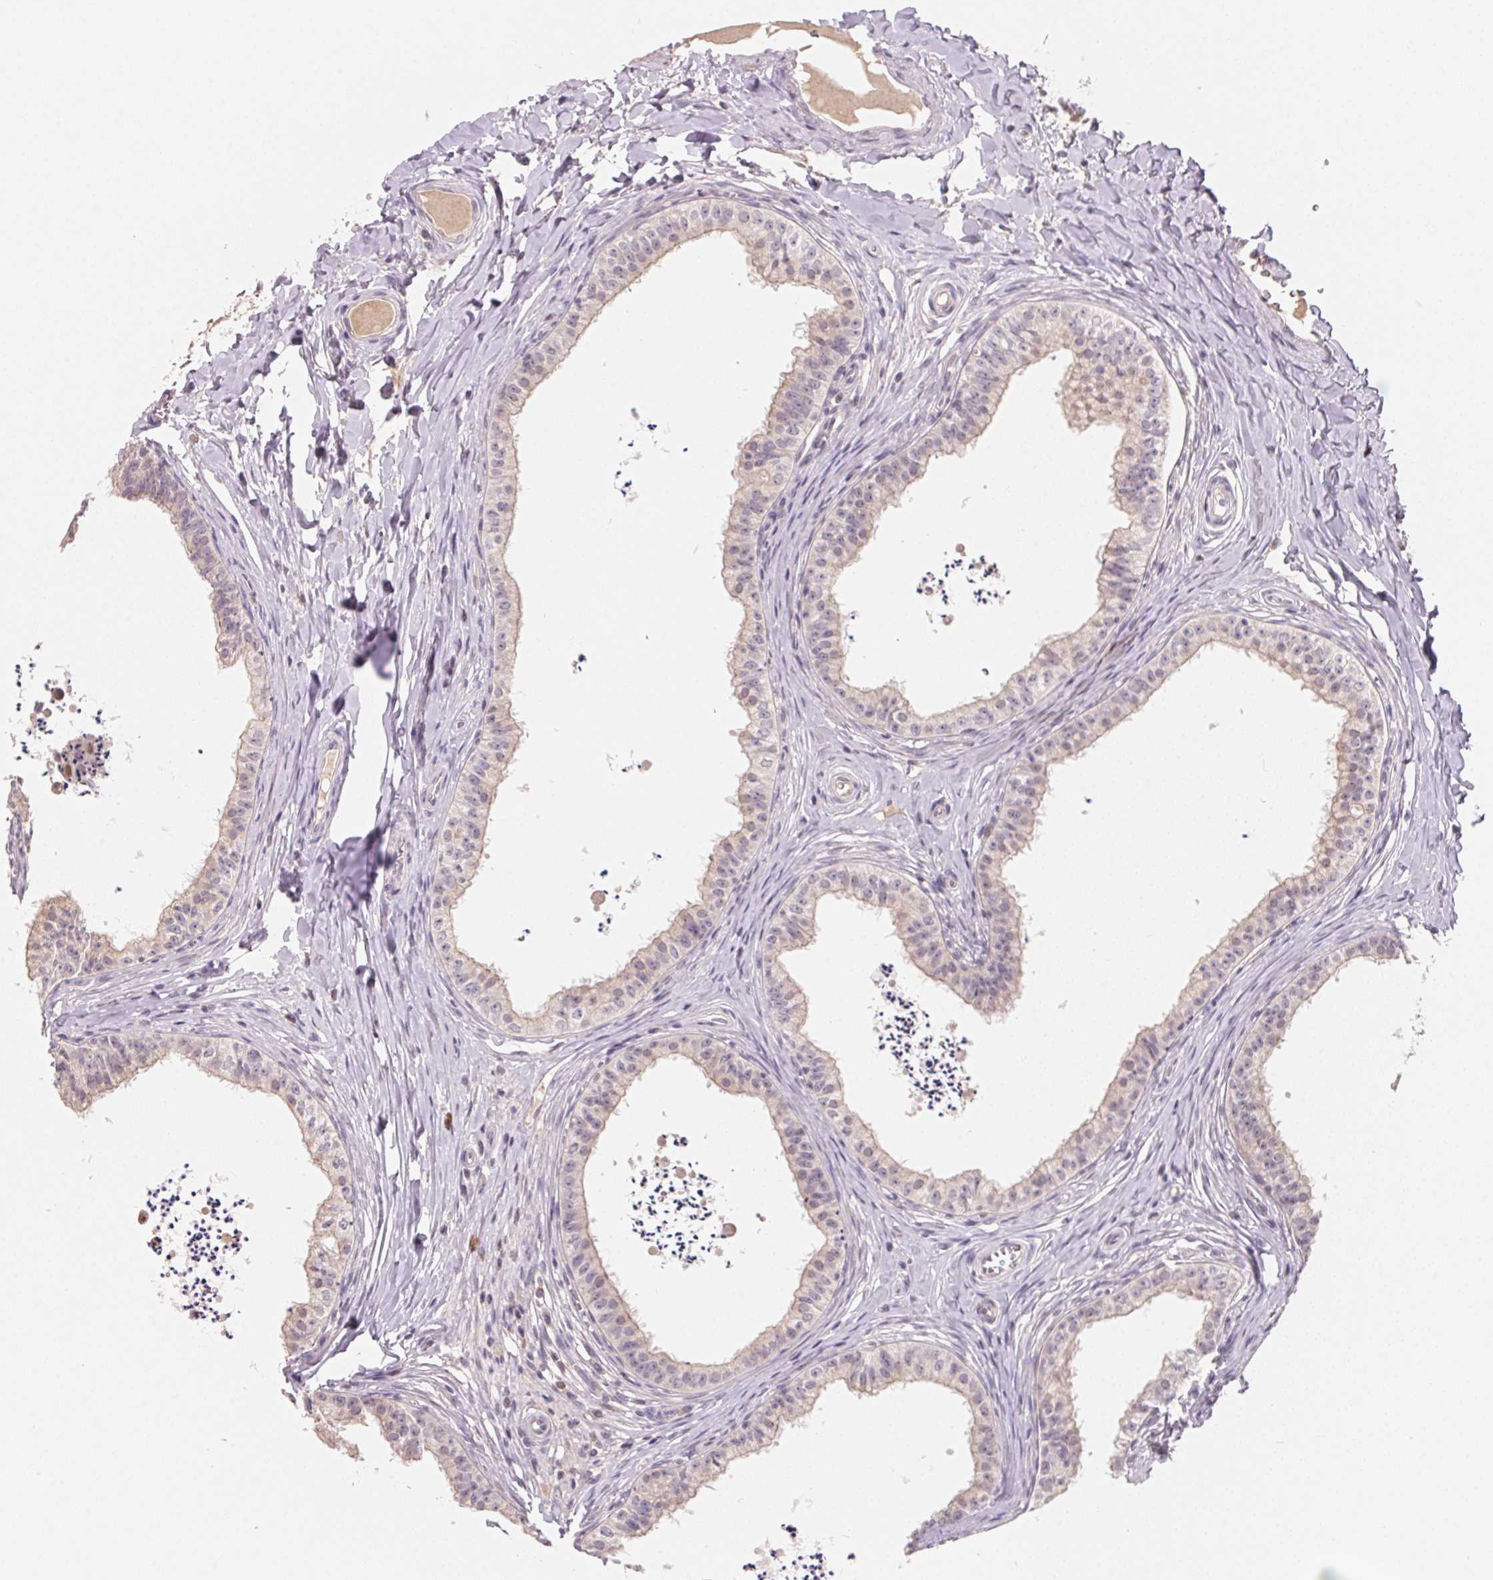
{"staining": {"intensity": "weak", "quantity": "25%-75%", "location": "cytoplasmic/membranous"}, "tissue": "epididymis", "cell_type": "Glandular cells", "image_type": "normal", "snomed": [{"axis": "morphology", "description": "Normal tissue, NOS"}, {"axis": "topography", "description": "Epididymis"}], "caption": "The photomicrograph demonstrates immunohistochemical staining of benign epididymis. There is weak cytoplasmic/membranous staining is present in approximately 25%-75% of glandular cells.", "gene": "KIFC1", "patient": {"sex": "male", "age": 24}}